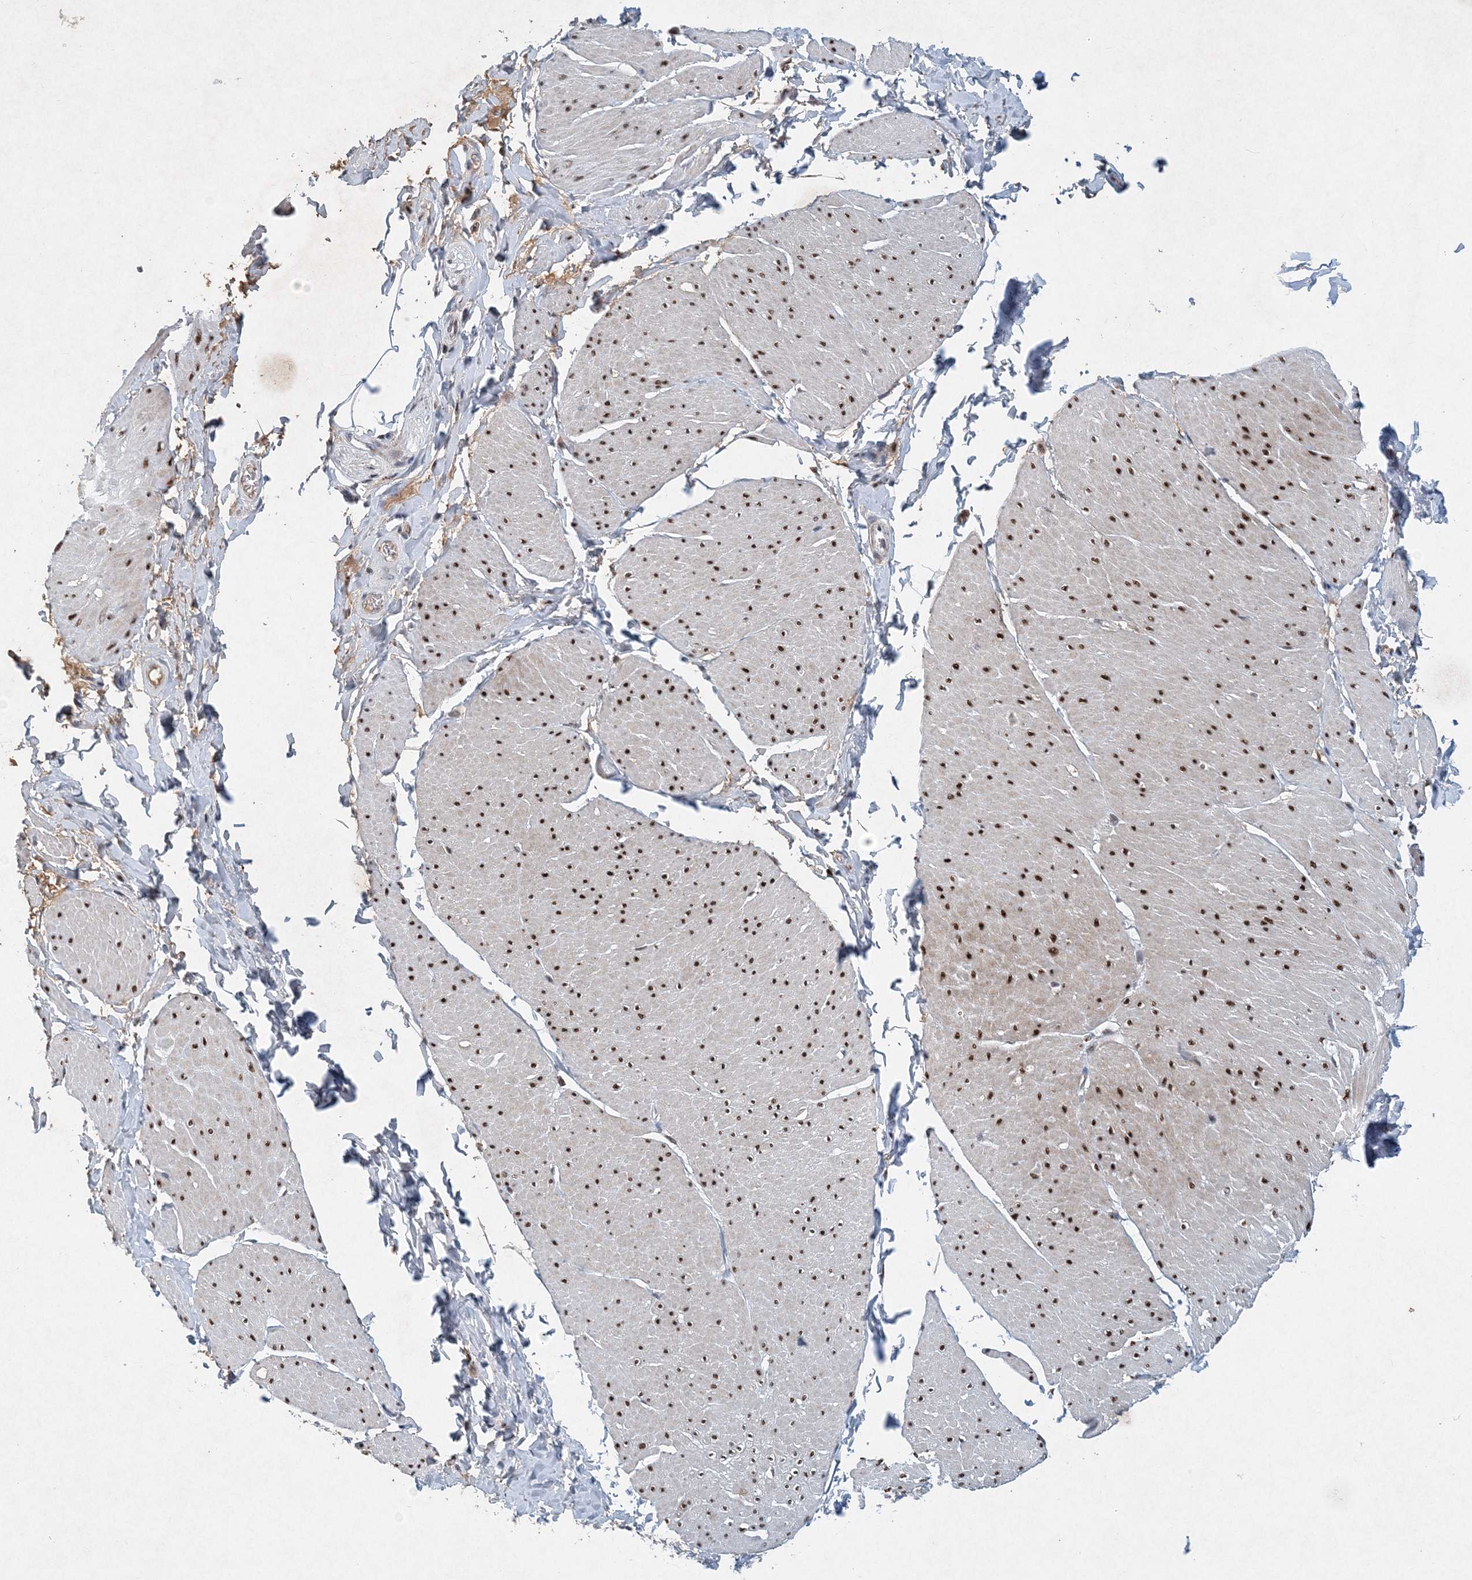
{"staining": {"intensity": "moderate", "quantity": ">75%", "location": "nuclear"}, "tissue": "smooth muscle", "cell_type": "Smooth muscle cells", "image_type": "normal", "snomed": [{"axis": "morphology", "description": "Urothelial carcinoma, High grade"}, {"axis": "topography", "description": "Urinary bladder"}], "caption": "The micrograph shows a brown stain indicating the presence of a protein in the nuclear of smooth muscle cells in smooth muscle. (brown staining indicates protein expression, while blue staining denotes nuclei).", "gene": "KPNA4", "patient": {"sex": "male", "age": 46}}